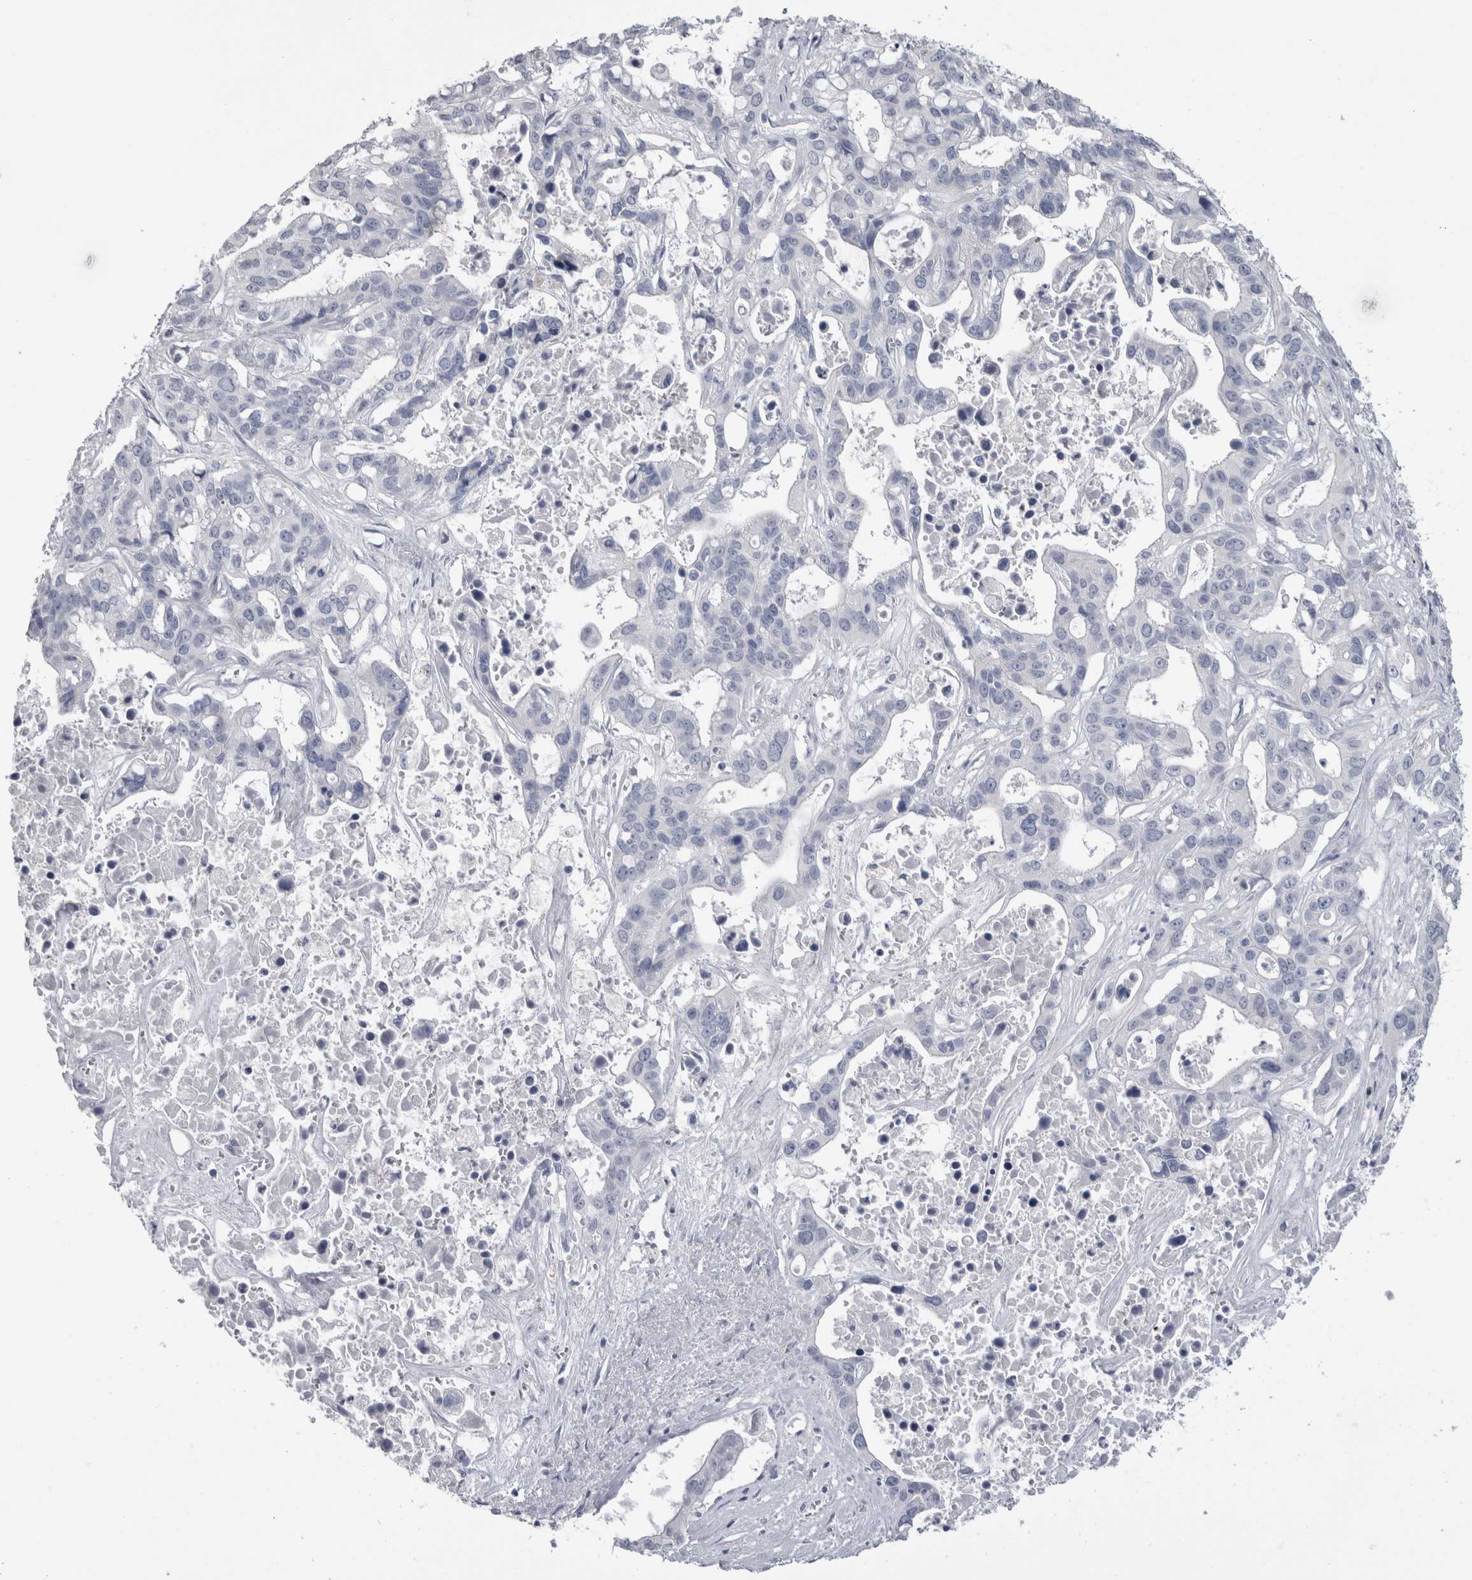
{"staining": {"intensity": "negative", "quantity": "none", "location": "none"}, "tissue": "liver cancer", "cell_type": "Tumor cells", "image_type": "cancer", "snomed": [{"axis": "morphology", "description": "Cholangiocarcinoma"}, {"axis": "topography", "description": "Liver"}], "caption": "Photomicrograph shows no protein staining in tumor cells of cholangiocarcinoma (liver) tissue.", "gene": "MSMB", "patient": {"sex": "female", "age": 65}}